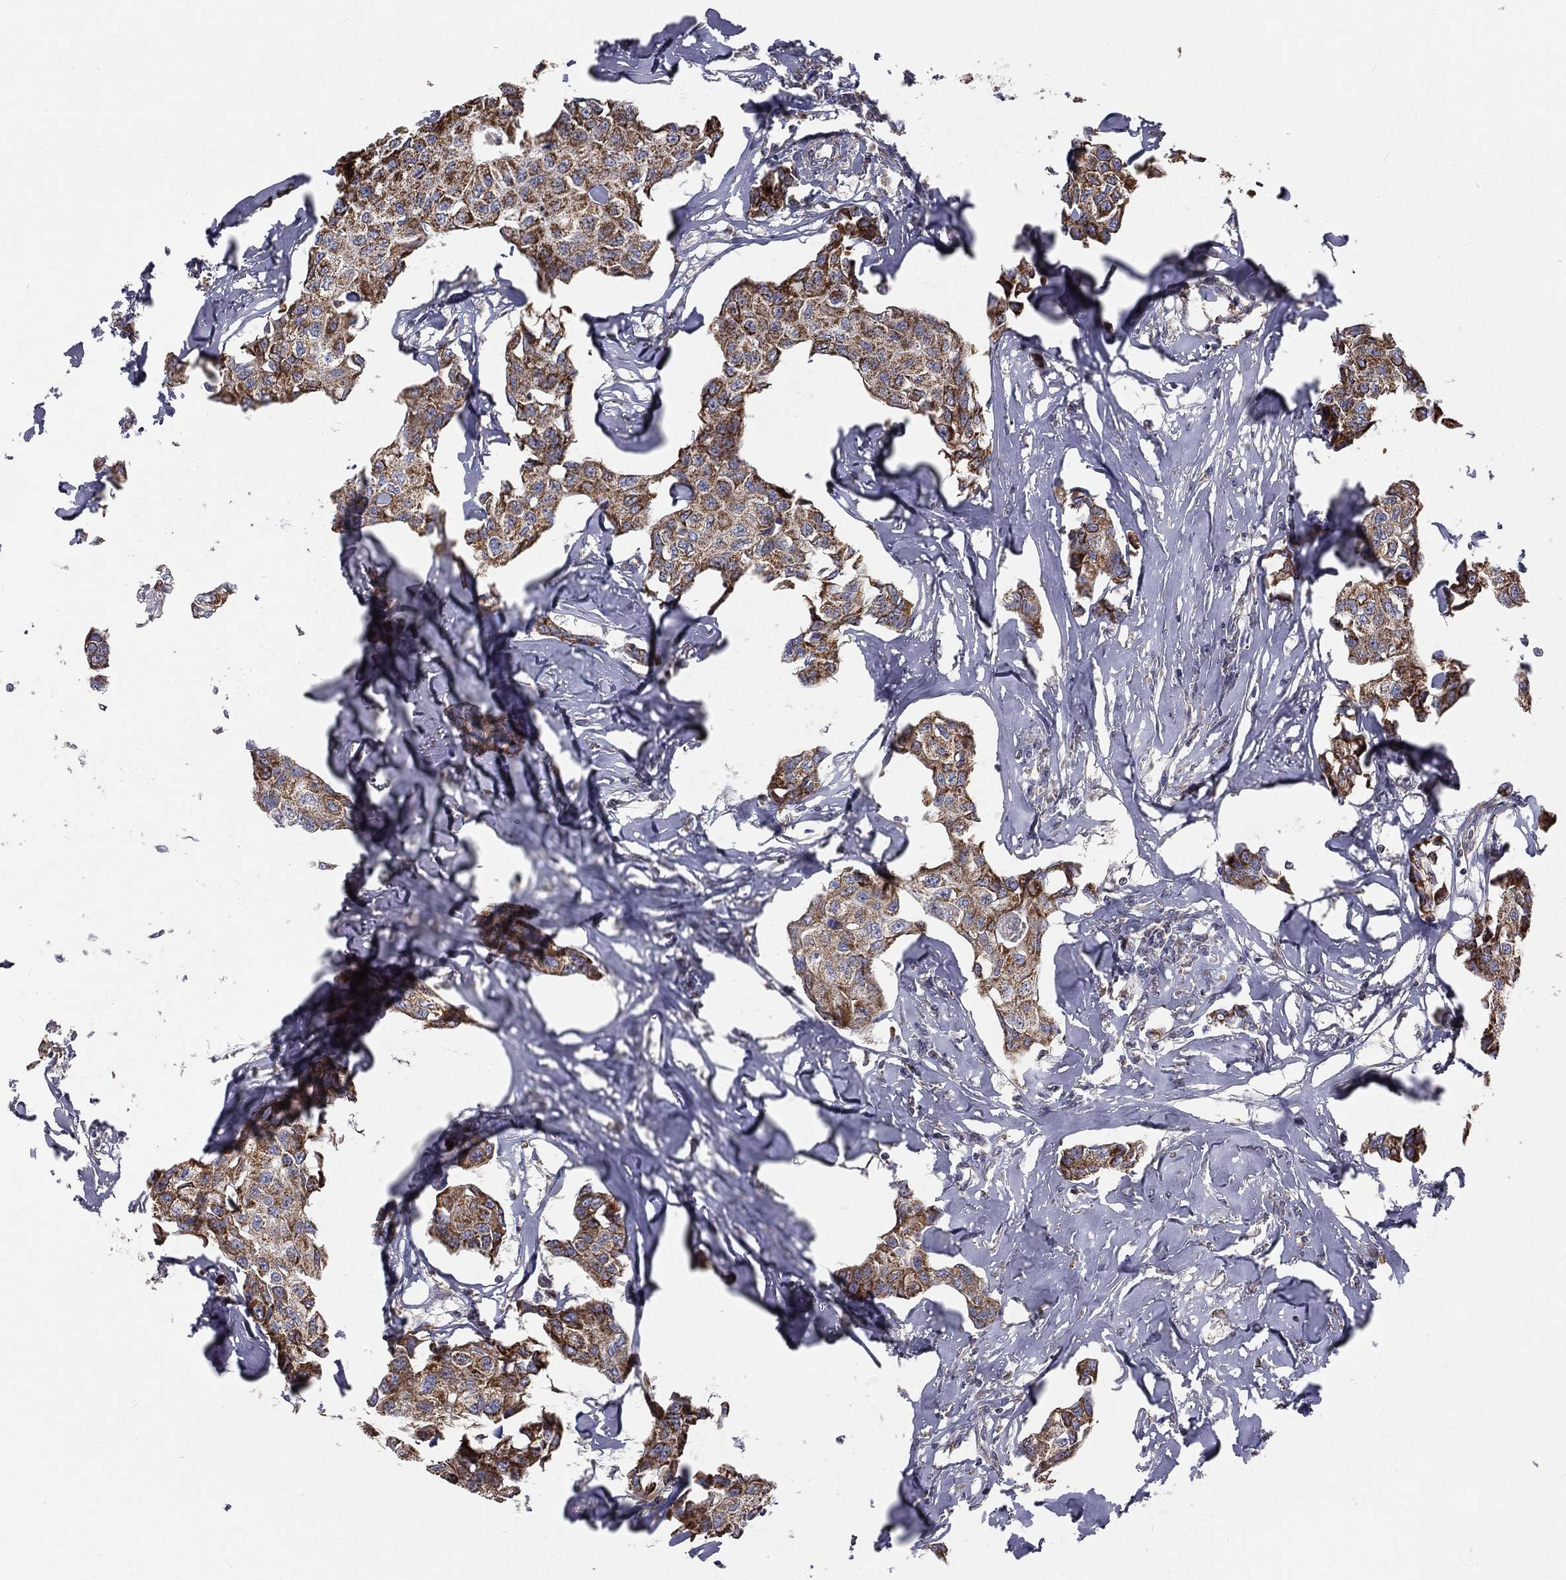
{"staining": {"intensity": "strong", "quantity": ">75%", "location": "cytoplasmic/membranous"}, "tissue": "breast cancer", "cell_type": "Tumor cells", "image_type": "cancer", "snomed": [{"axis": "morphology", "description": "Duct carcinoma"}, {"axis": "topography", "description": "Breast"}], "caption": "This is an image of immunohistochemistry (IHC) staining of infiltrating ductal carcinoma (breast), which shows strong staining in the cytoplasmic/membranous of tumor cells.", "gene": "HADH", "patient": {"sex": "female", "age": 80}}